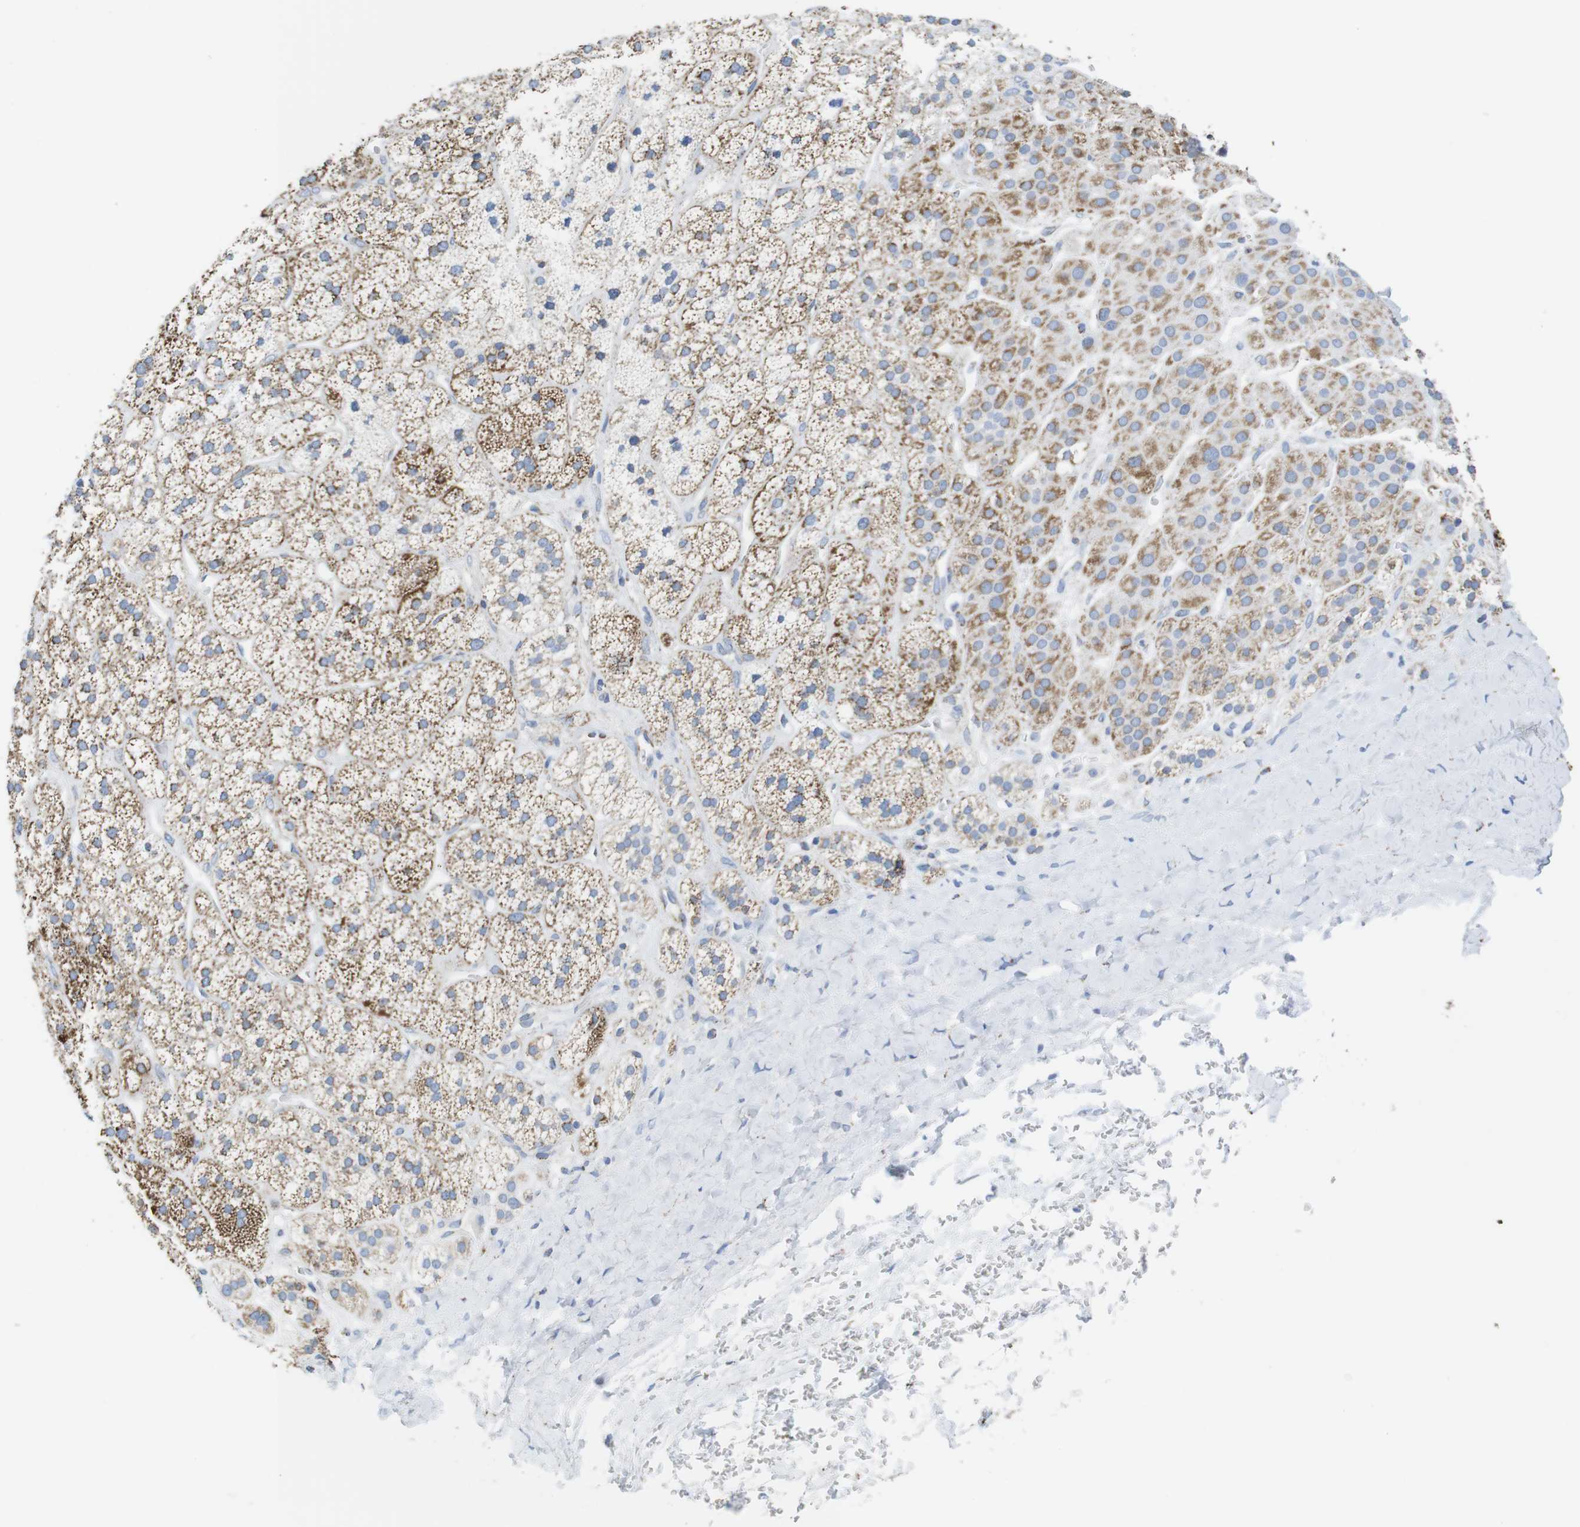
{"staining": {"intensity": "strong", "quantity": ">75%", "location": "cytoplasmic/membranous"}, "tissue": "adrenal gland", "cell_type": "Glandular cells", "image_type": "normal", "snomed": [{"axis": "morphology", "description": "Normal tissue, NOS"}, {"axis": "topography", "description": "Adrenal gland"}], "caption": "Adrenal gland stained with immunohistochemistry (IHC) exhibits strong cytoplasmic/membranous staining in about >75% of glandular cells. The protein of interest is shown in brown color, while the nuclei are stained blue.", "gene": "ATP5PO", "patient": {"sex": "male", "age": 56}}